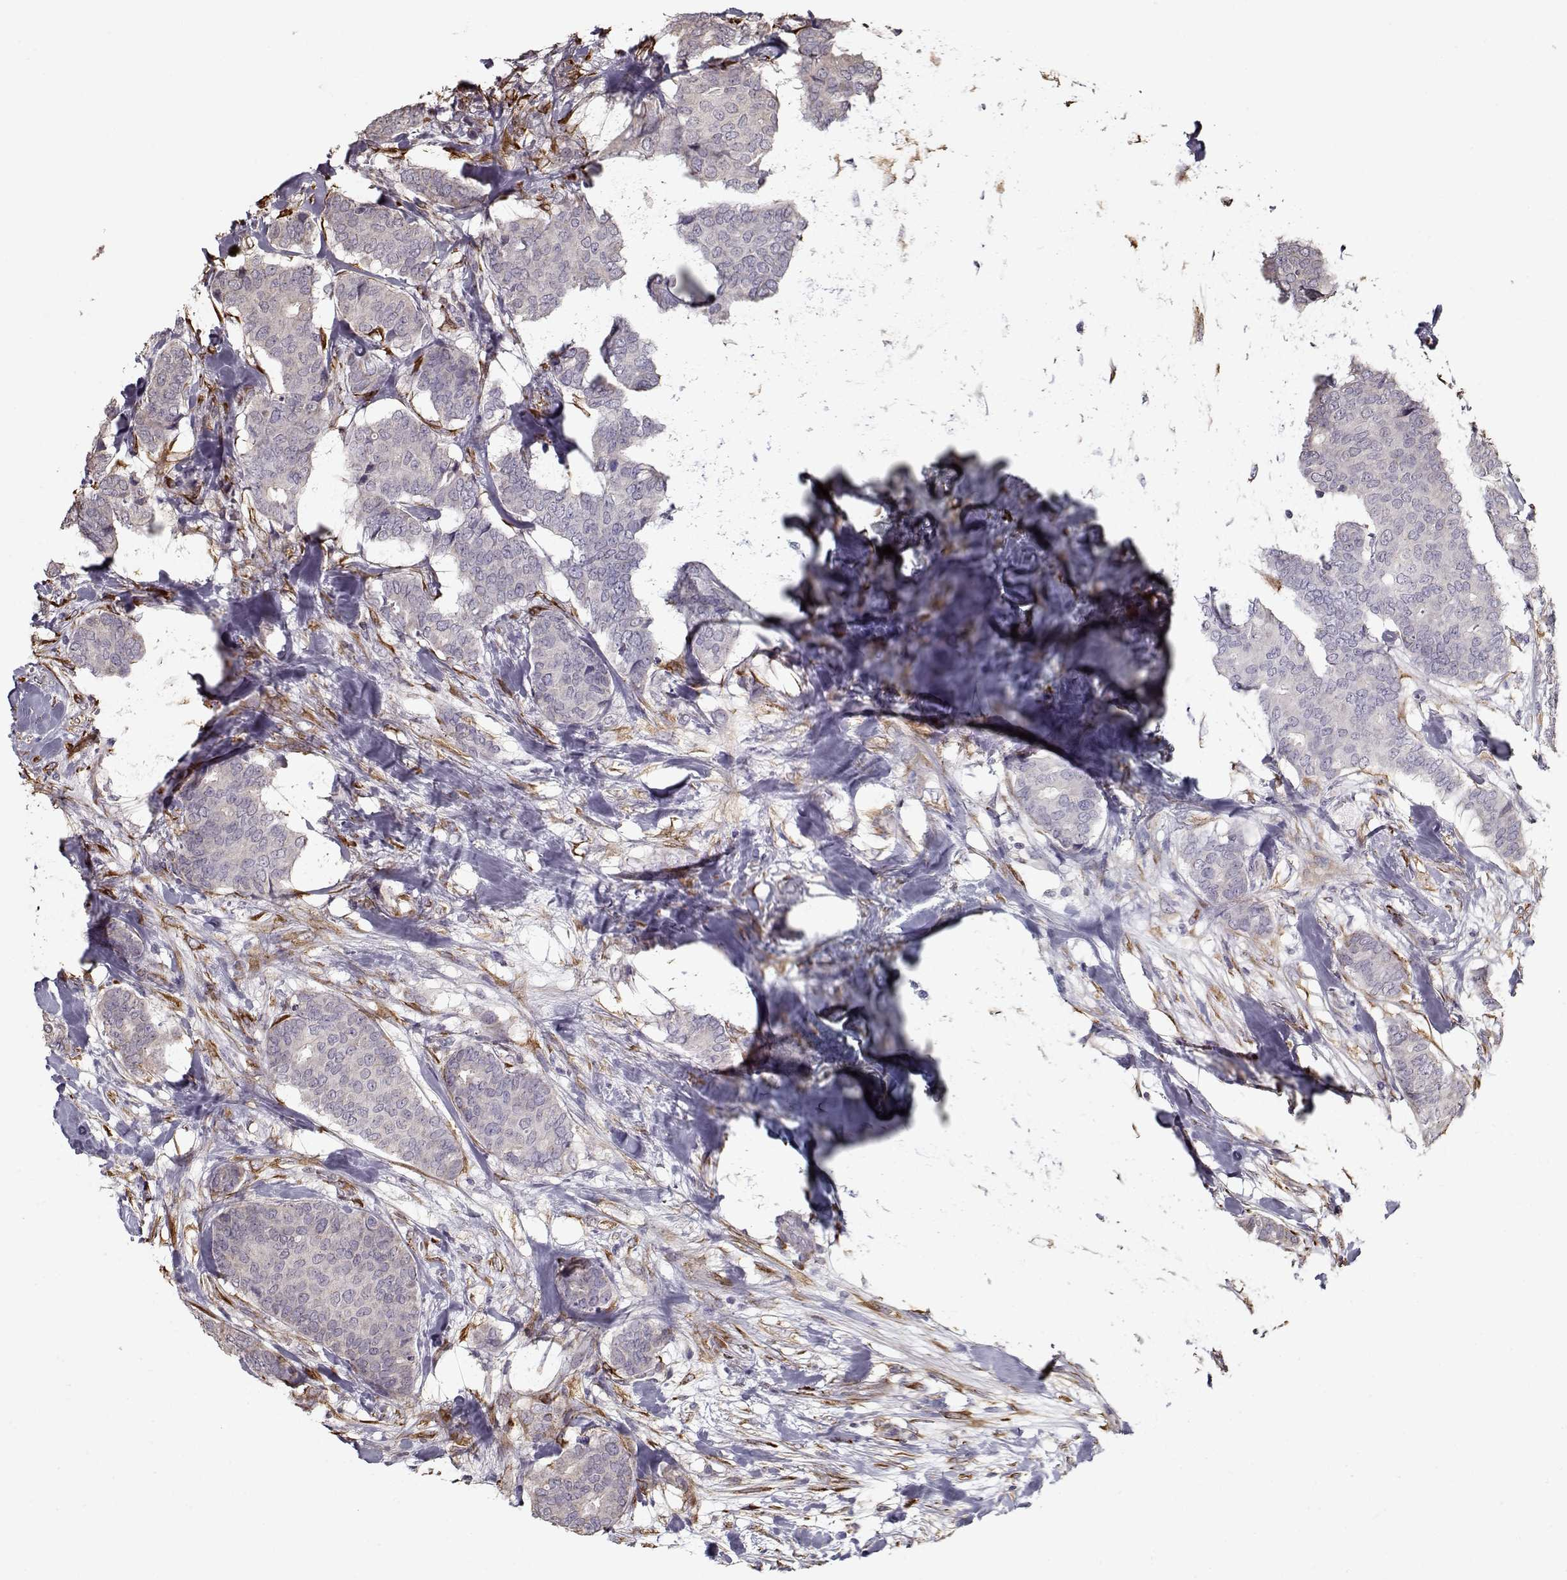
{"staining": {"intensity": "negative", "quantity": "none", "location": "none"}, "tissue": "breast cancer", "cell_type": "Tumor cells", "image_type": "cancer", "snomed": [{"axis": "morphology", "description": "Duct carcinoma"}, {"axis": "topography", "description": "Breast"}], "caption": "Immunohistochemistry (IHC) histopathology image of neoplastic tissue: breast cancer (intraductal carcinoma) stained with DAB (3,3'-diaminobenzidine) shows no significant protein staining in tumor cells.", "gene": "IMMP1L", "patient": {"sex": "female", "age": 75}}